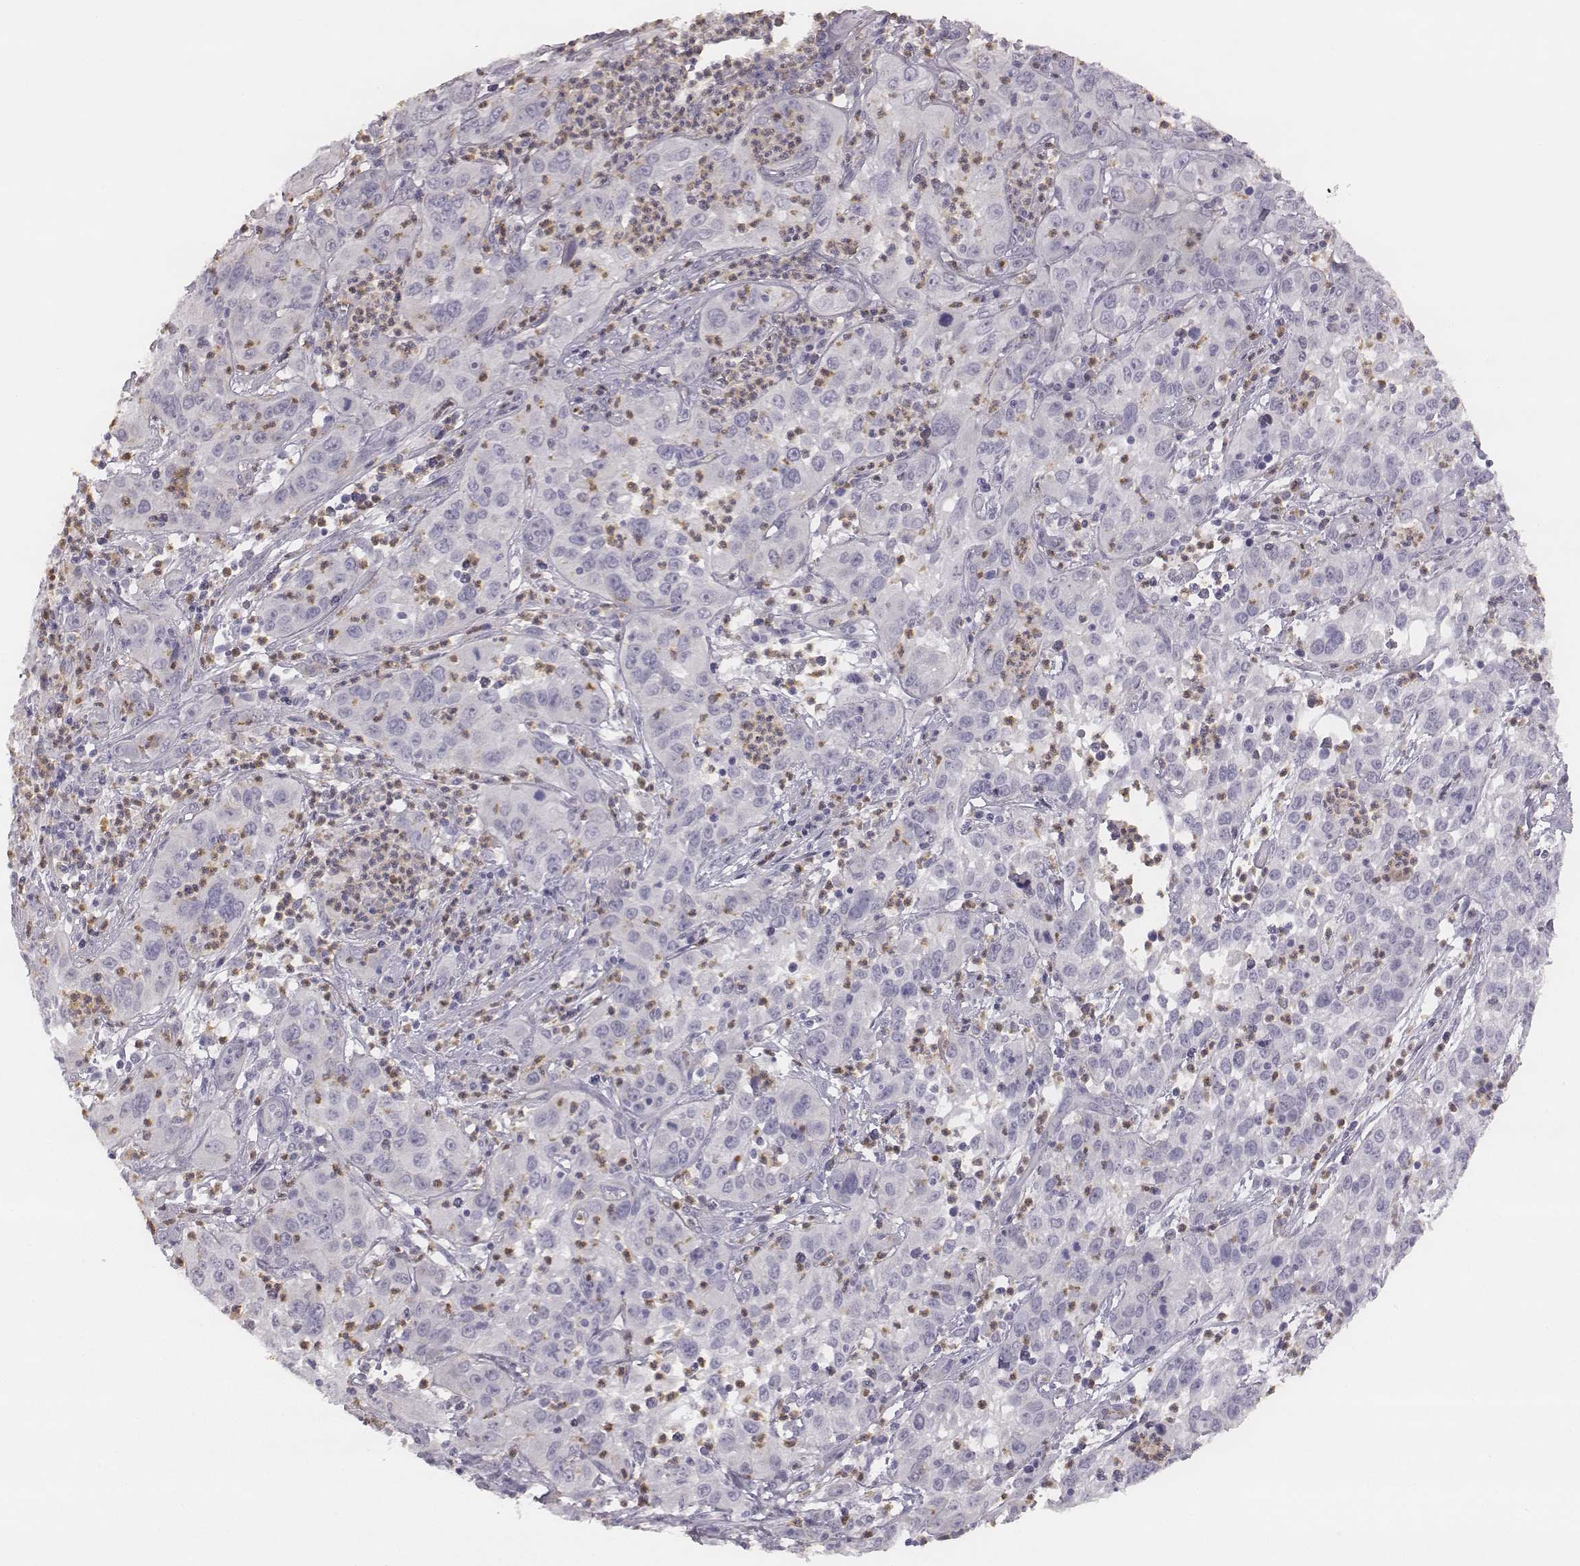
{"staining": {"intensity": "negative", "quantity": "none", "location": "none"}, "tissue": "cervical cancer", "cell_type": "Tumor cells", "image_type": "cancer", "snomed": [{"axis": "morphology", "description": "Squamous cell carcinoma, NOS"}, {"axis": "topography", "description": "Cervix"}], "caption": "Immunohistochemical staining of cervical cancer (squamous cell carcinoma) shows no significant positivity in tumor cells. (IHC, brightfield microscopy, high magnification).", "gene": "KCNJ12", "patient": {"sex": "female", "age": 32}}